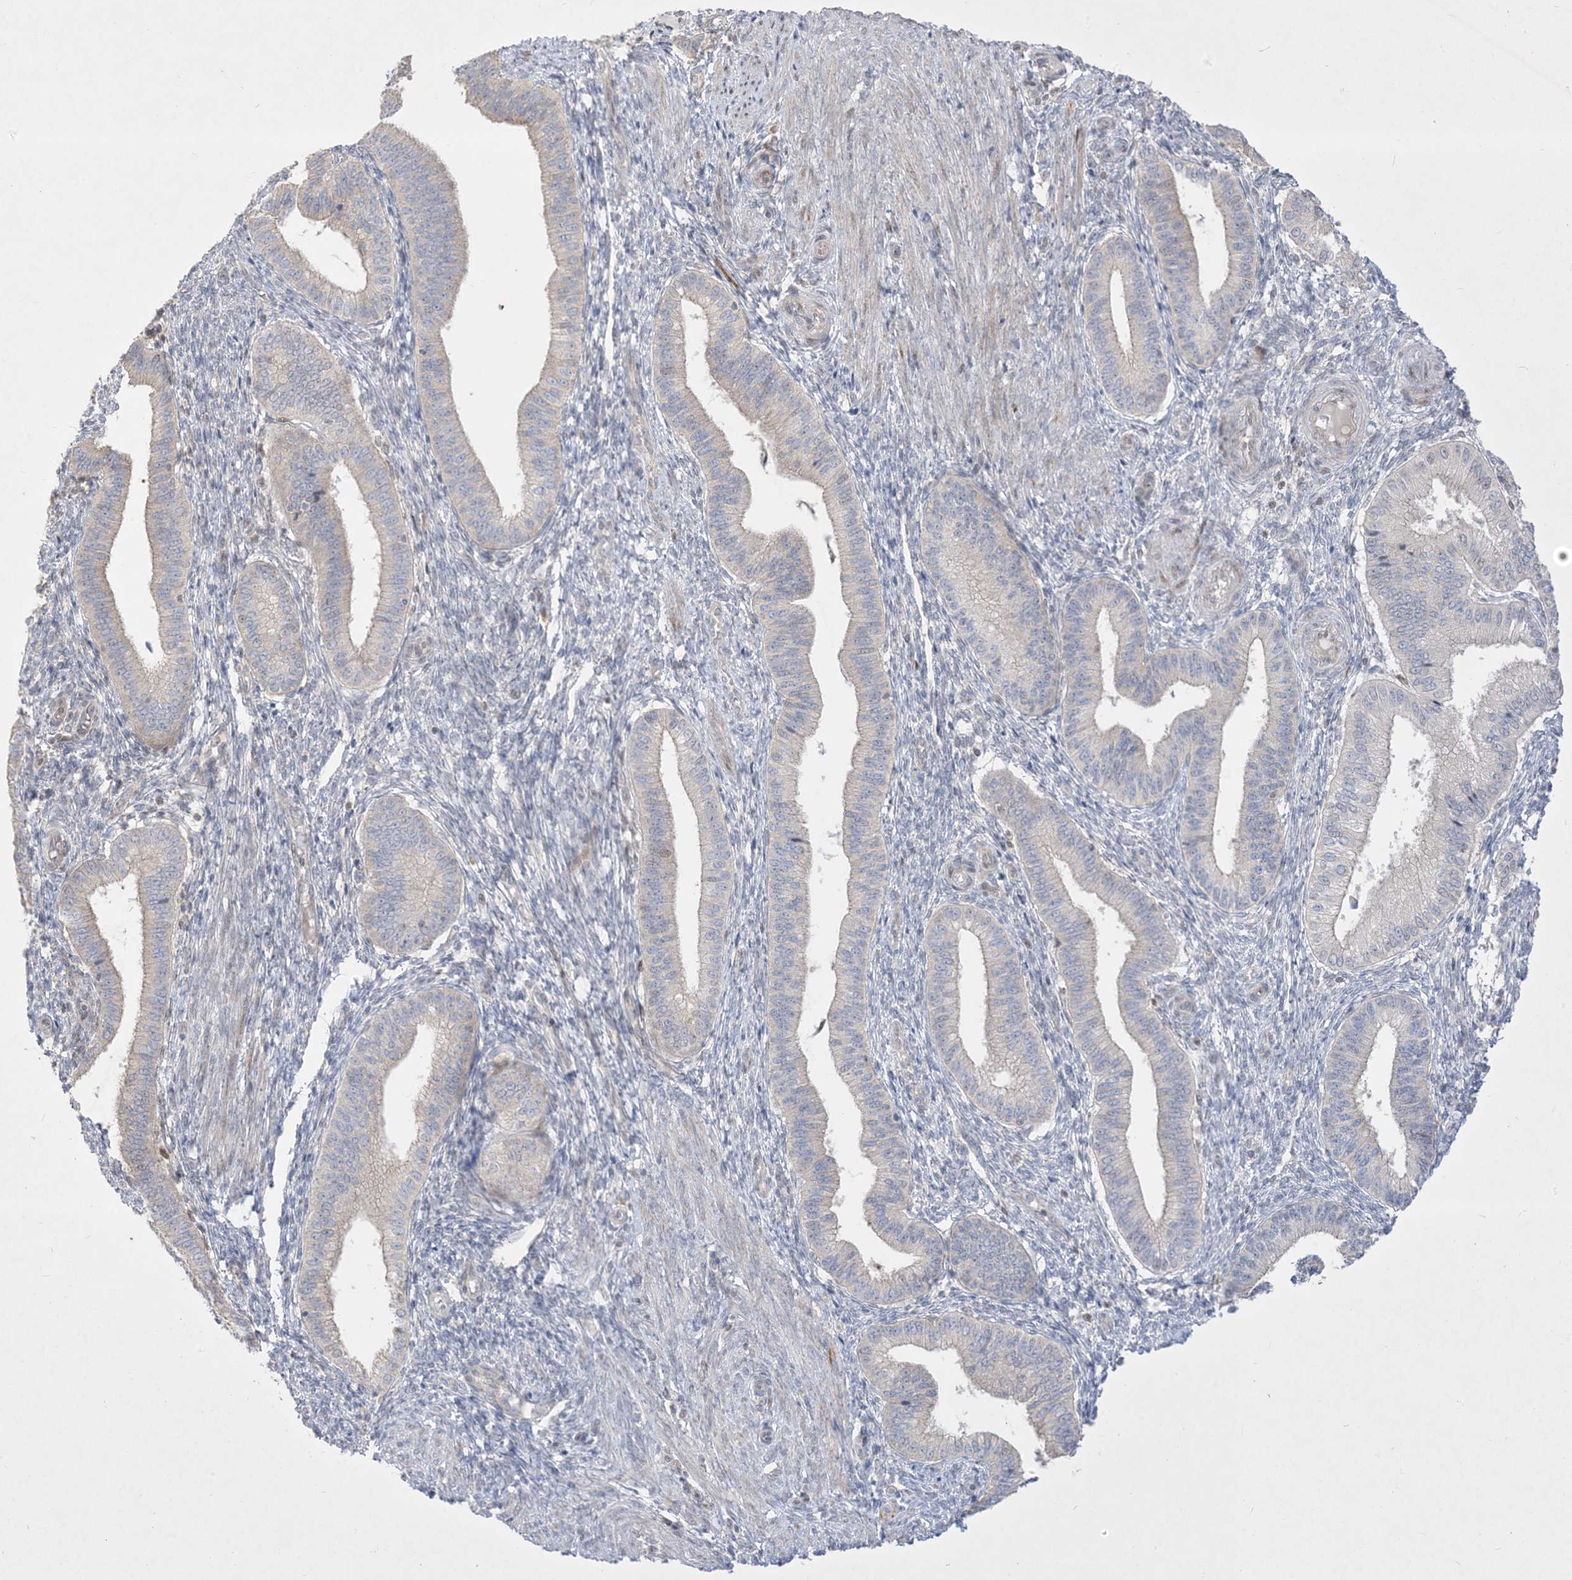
{"staining": {"intensity": "negative", "quantity": "none", "location": "none"}, "tissue": "endometrium", "cell_type": "Cells in endometrial stroma", "image_type": "normal", "snomed": [{"axis": "morphology", "description": "Normal tissue, NOS"}, {"axis": "topography", "description": "Endometrium"}], "caption": "Cells in endometrial stroma show no significant positivity in benign endometrium. Nuclei are stained in blue.", "gene": "BHLHE40", "patient": {"sex": "female", "age": 39}}